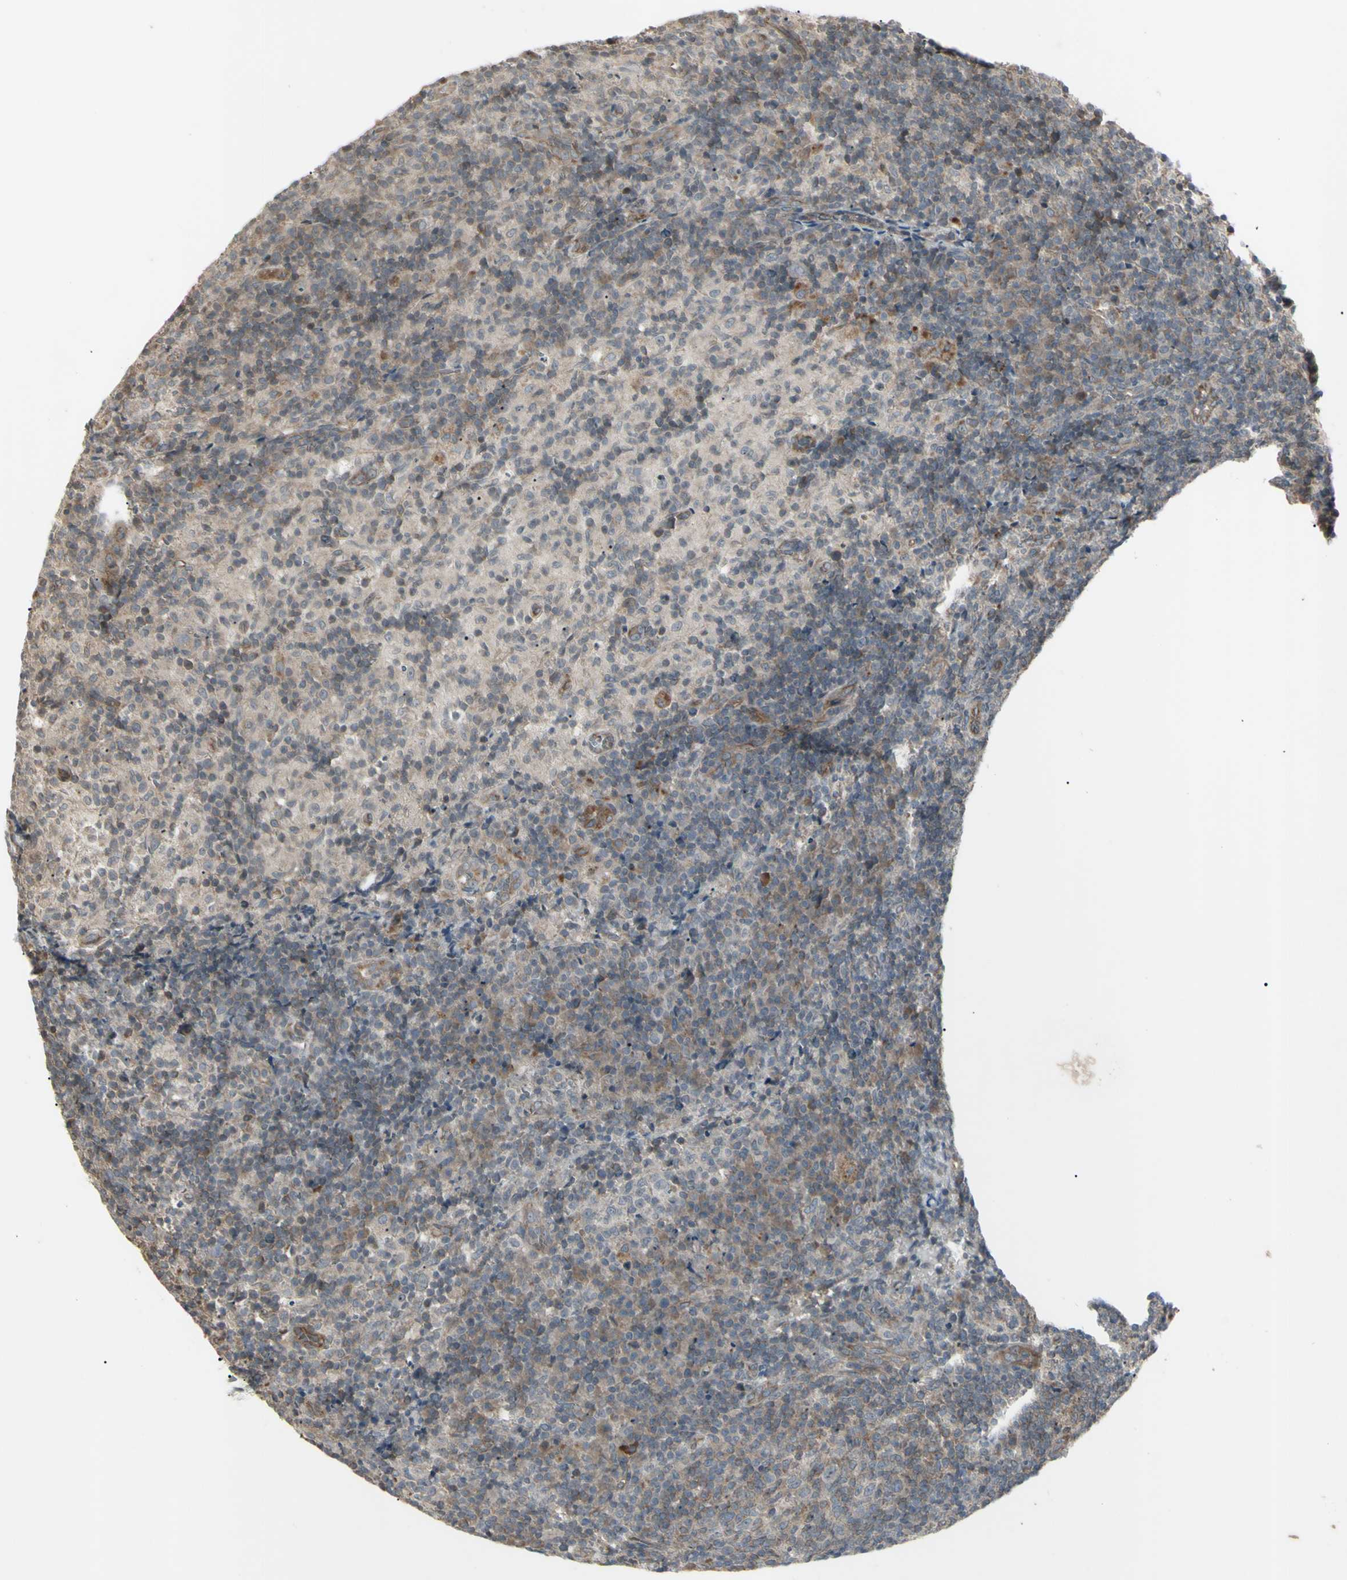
{"staining": {"intensity": "moderate", "quantity": "<25%", "location": "cytoplasmic/membranous"}, "tissue": "lymph node", "cell_type": "Germinal center cells", "image_type": "normal", "snomed": [{"axis": "morphology", "description": "Normal tissue, NOS"}, {"axis": "morphology", "description": "Inflammation, NOS"}, {"axis": "topography", "description": "Lymph node"}], "caption": "Protein staining by immunohistochemistry (IHC) exhibits moderate cytoplasmic/membranous expression in about <25% of germinal center cells in unremarkable lymph node.", "gene": "JAG1", "patient": {"sex": "male", "age": 55}}